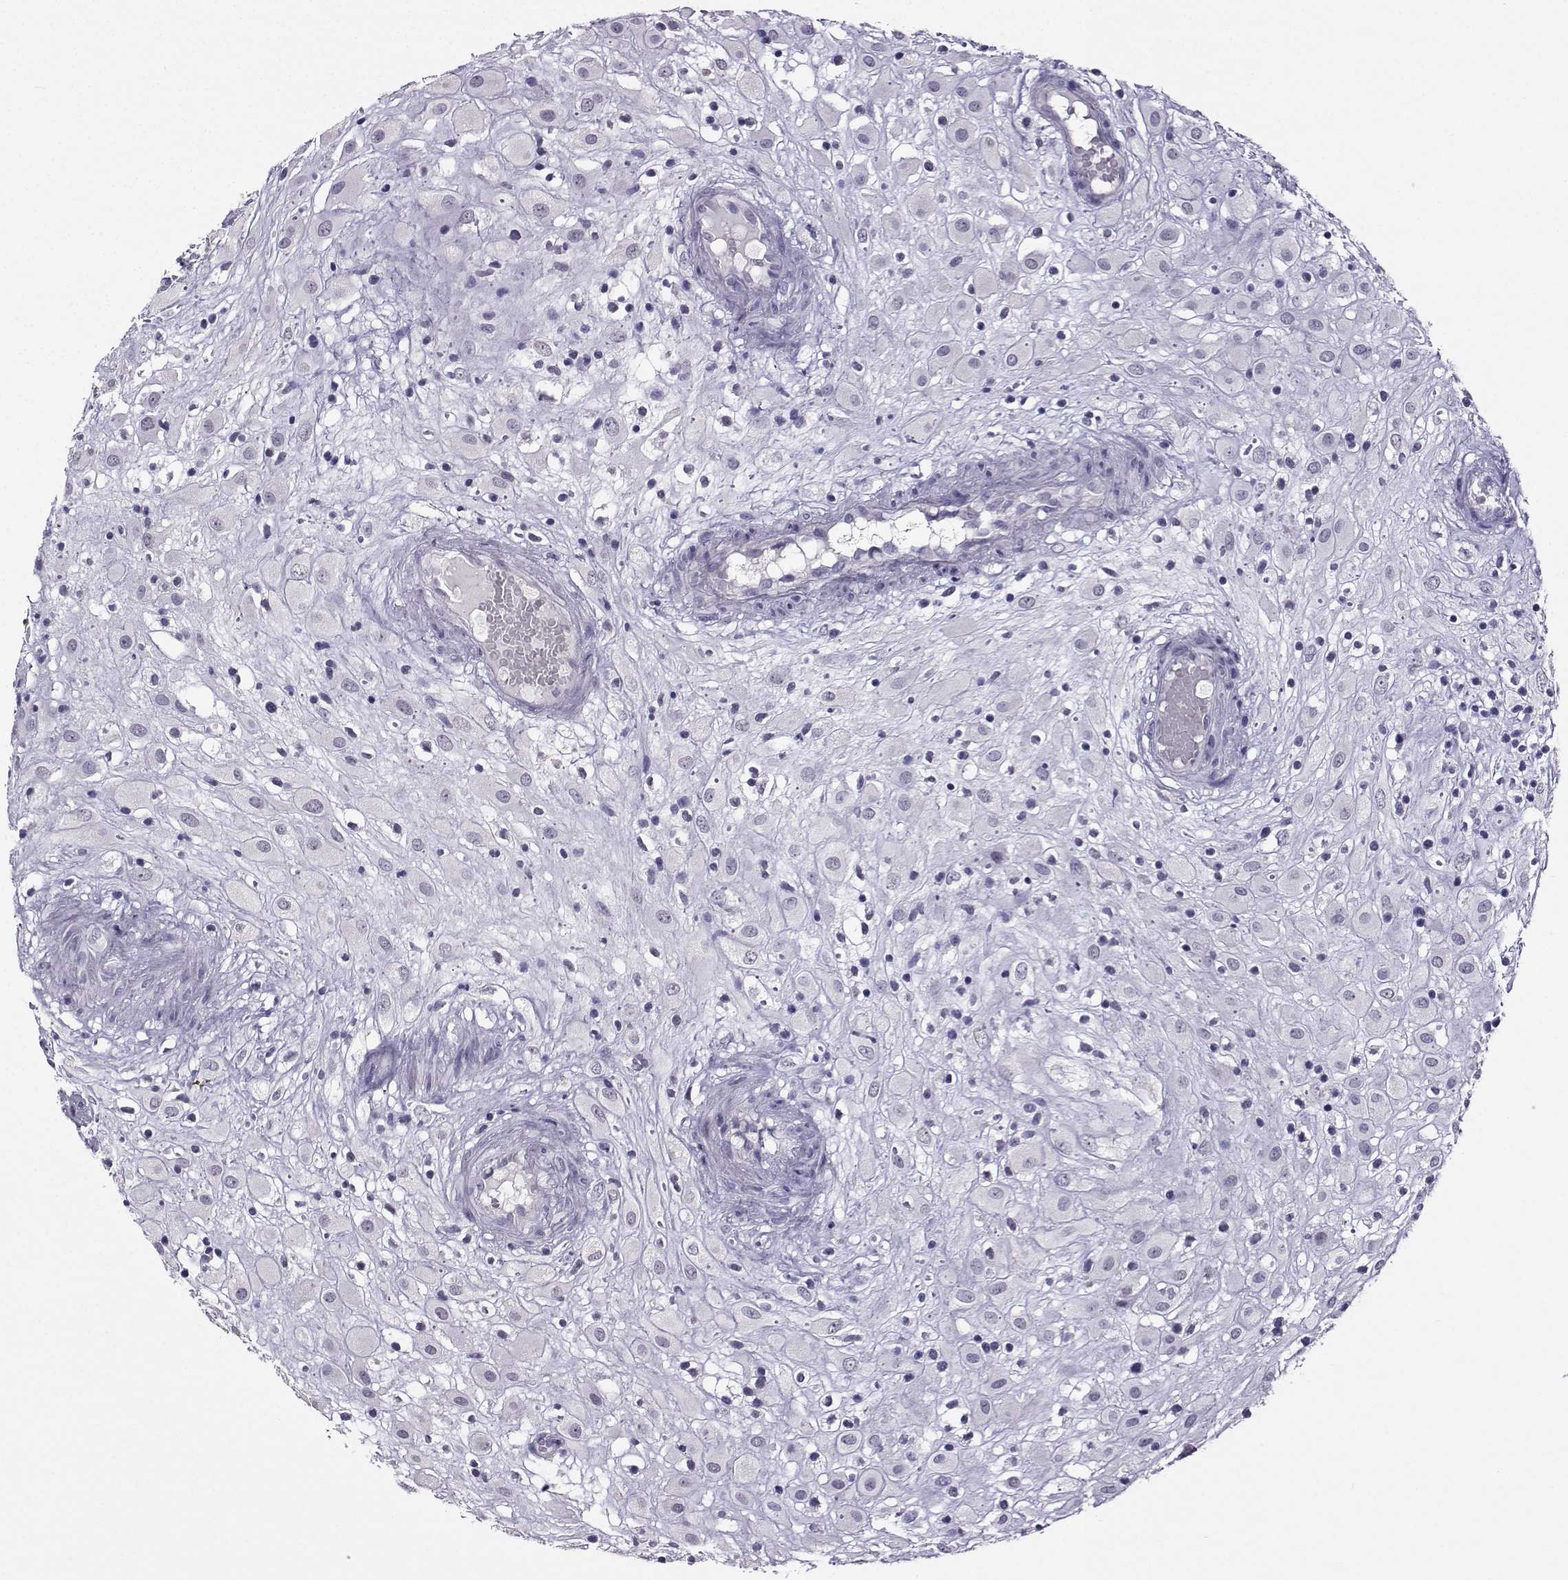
{"staining": {"intensity": "negative", "quantity": "none", "location": "none"}, "tissue": "placenta", "cell_type": "Decidual cells", "image_type": "normal", "snomed": [{"axis": "morphology", "description": "Normal tissue, NOS"}, {"axis": "topography", "description": "Placenta"}], "caption": "Immunohistochemistry (IHC) of unremarkable human placenta demonstrates no staining in decidual cells.", "gene": "TBR1", "patient": {"sex": "female", "age": 24}}